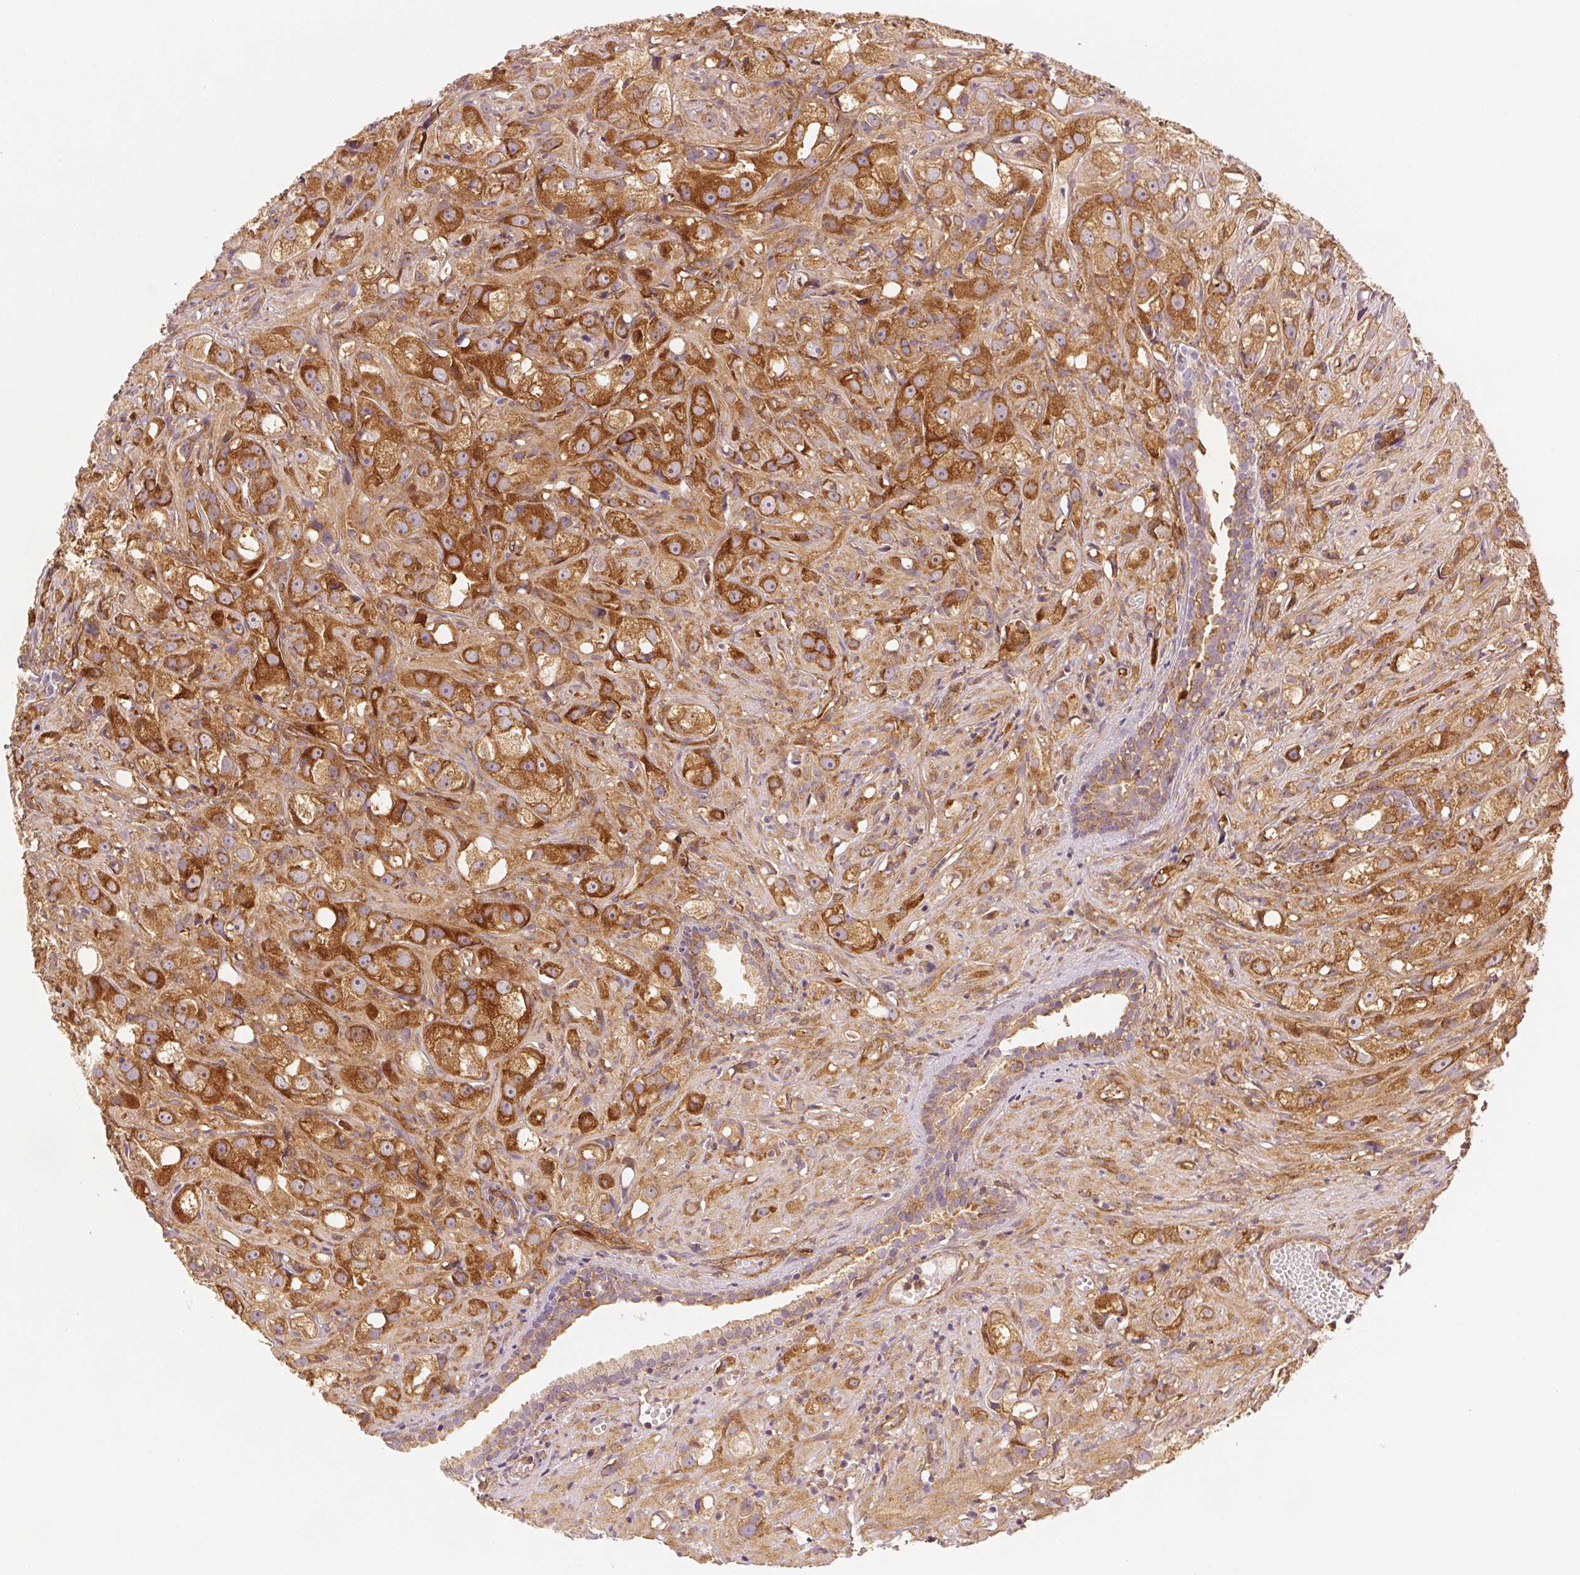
{"staining": {"intensity": "strong", "quantity": ">75%", "location": "cytoplasmic/membranous"}, "tissue": "prostate cancer", "cell_type": "Tumor cells", "image_type": "cancer", "snomed": [{"axis": "morphology", "description": "Adenocarcinoma, High grade"}, {"axis": "topography", "description": "Prostate"}], "caption": "Adenocarcinoma (high-grade) (prostate) was stained to show a protein in brown. There is high levels of strong cytoplasmic/membranous expression in approximately >75% of tumor cells. Nuclei are stained in blue.", "gene": "DIAPH2", "patient": {"sex": "male", "age": 75}}